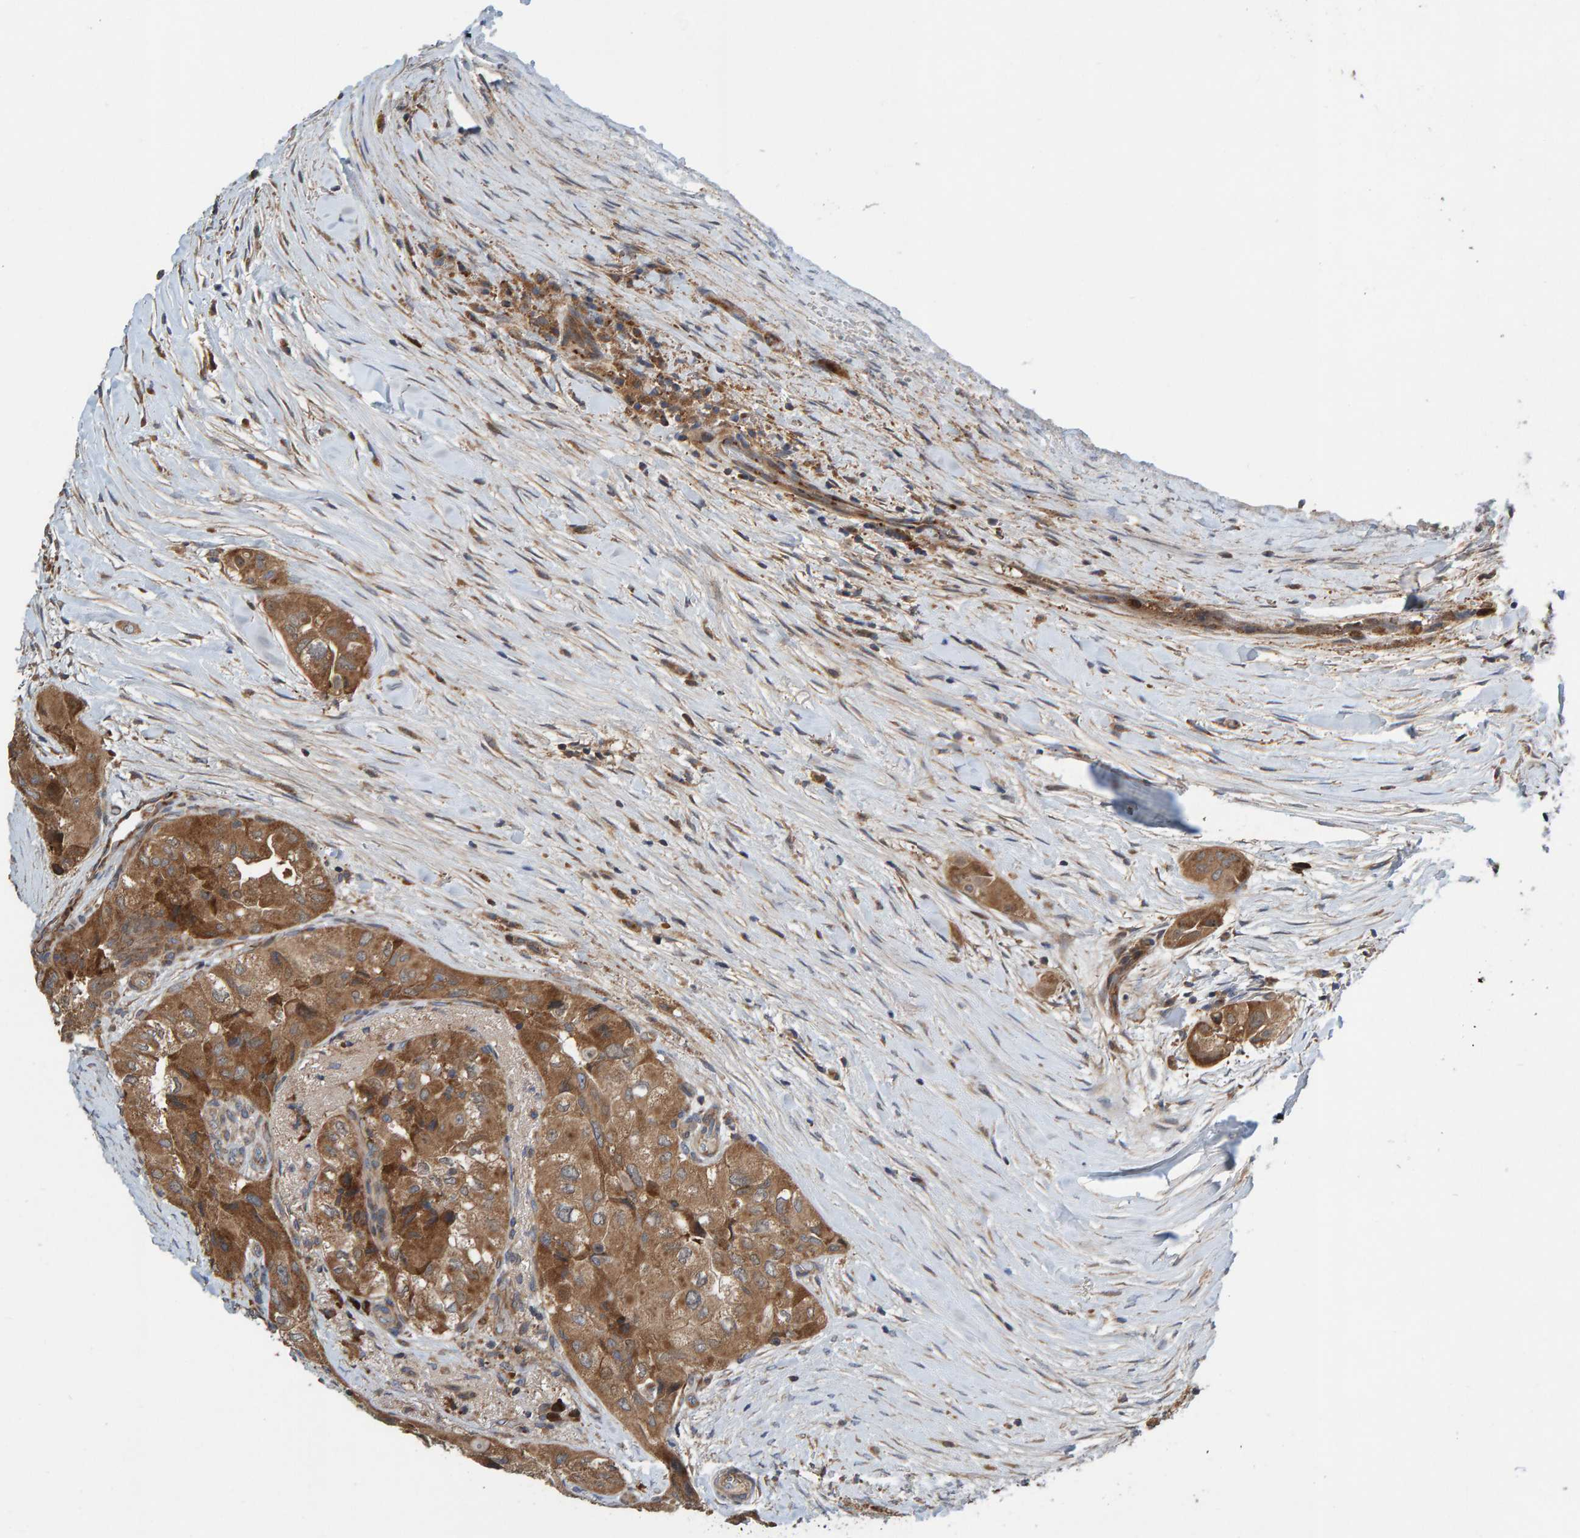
{"staining": {"intensity": "moderate", "quantity": ">75%", "location": "cytoplasmic/membranous"}, "tissue": "thyroid cancer", "cell_type": "Tumor cells", "image_type": "cancer", "snomed": [{"axis": "morphology", "description": "Papillary adenocarcinoma, NOS"}, {"axis": "topography", "description": "Thyroid gland"}], "caption": "This micrograph demonstrates immunohistochemistry staining of papillary adenocarcinoma (thyroid), with medium moderate cytoplasmic/membranous staining in about >75% of tumor cells.", "gene": "KIAA0753", "patient": {"sex": "female", "age": 59}}